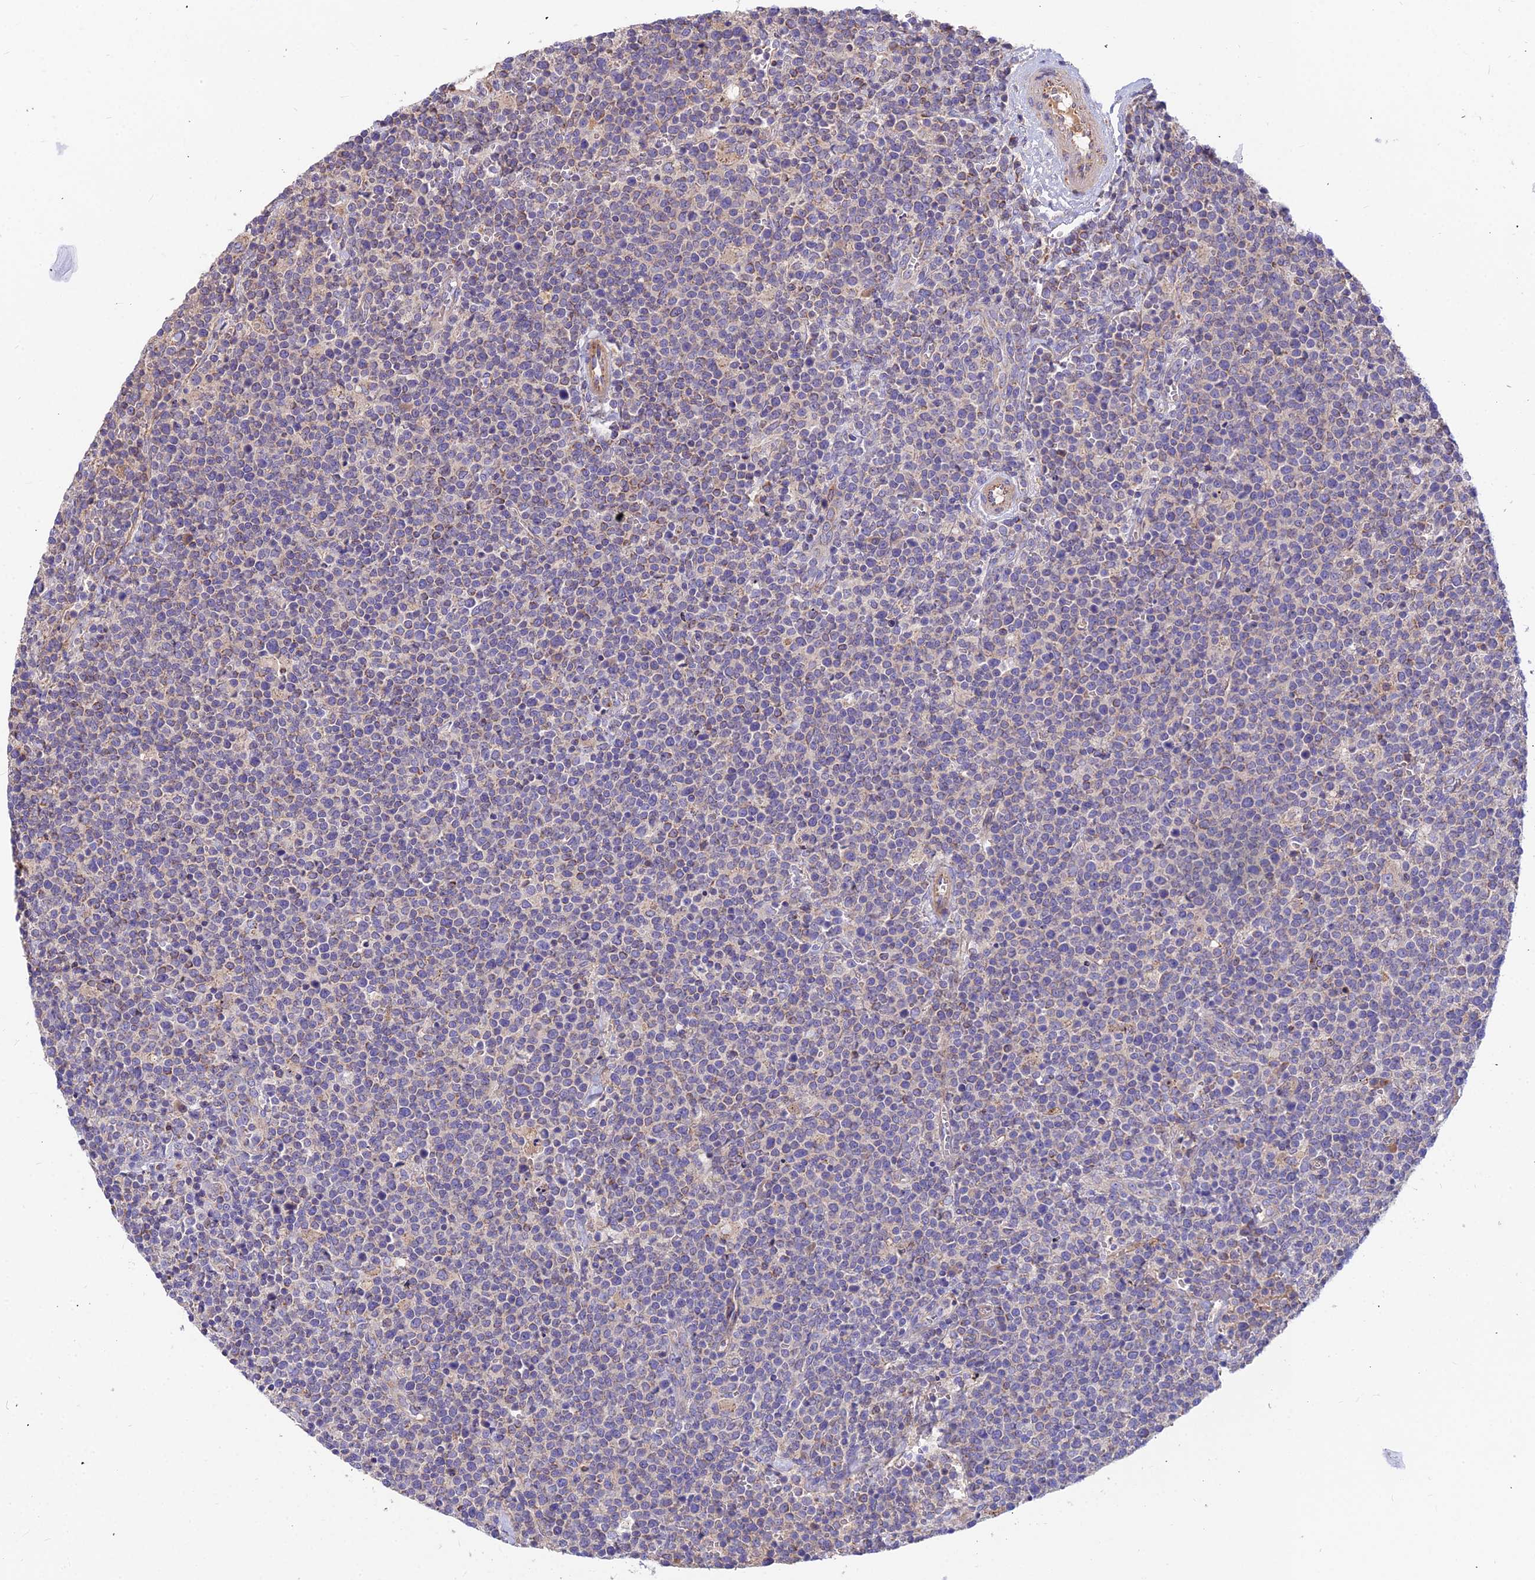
{"staining": {"intensity": "negative", "quantity": "none", "location": "none"}, "tissue": "lymphoma", "cell_type": "Tumor cells", "image_type": "cancer", "snomed": [{"axis": "morphology", "description": "Malignant lymphoma, non-Hodgkin's type, High grade"}, {"axis": "topography", "description": "Lymph node"}], "caption": "High power microscopy micrograph of an IHC histopathology image of malignant lymphoma, non-Hodgkin's type (high-grade), revealing no significant staining in tumor cells.", "gene": "ASPHD1", "patient": {"sex": "male", "age": 61}}